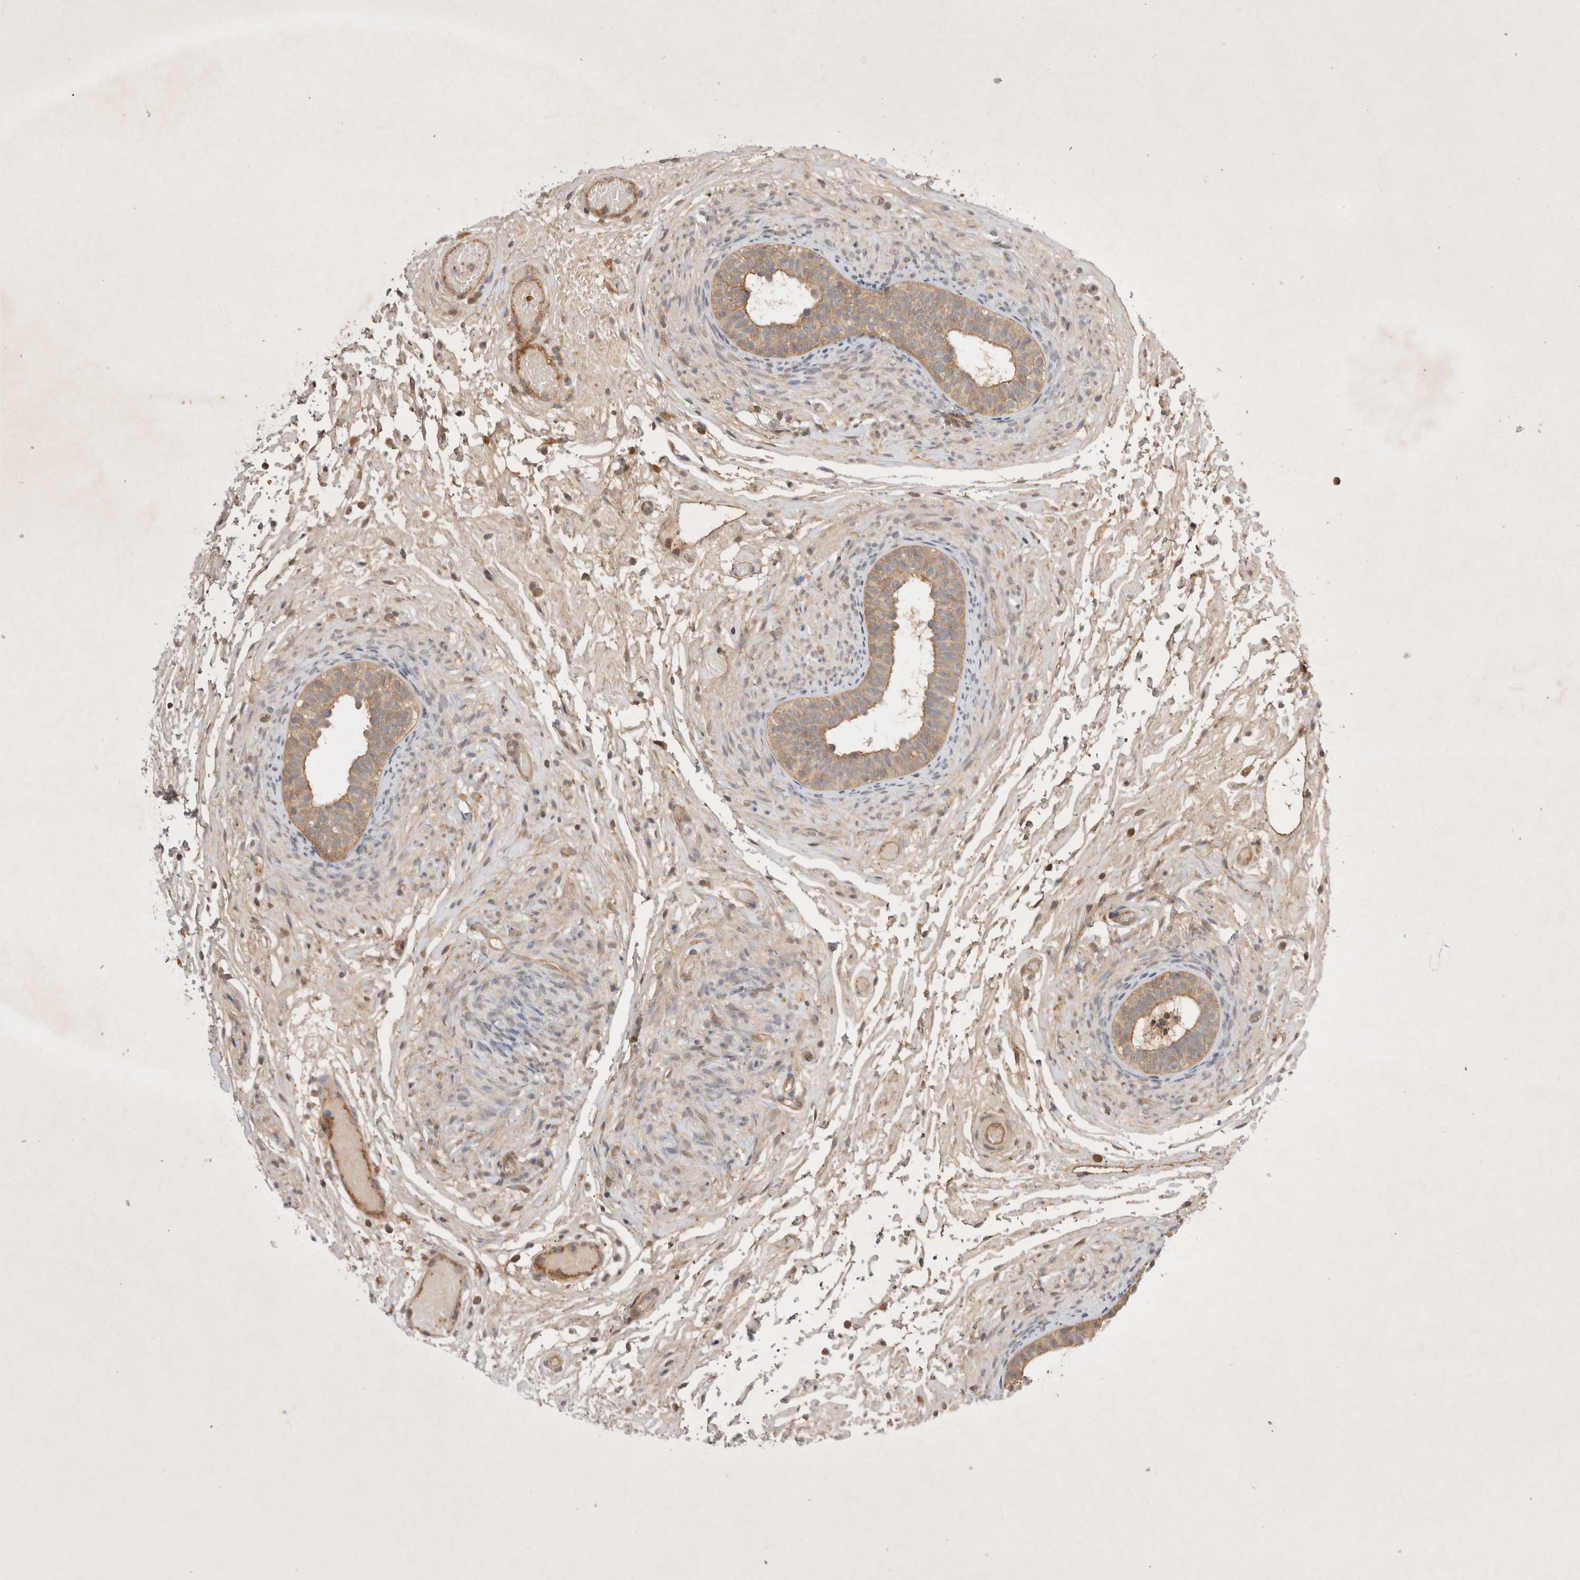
{"staining": {"intensity": "moderate", "quantity": ">75%", "location": "cytoplasmic/membranous"}, "tissue": "epididymis", "cell_type": "Glandular cells", "image_type": "normal", "snomed": [{"axis": "morphology", "description": "Normal tissue, NOS"}, {"axis": "topography", "description": "Epididymis"}], "caption": "Protein expression analysis of unremarkable epididymis shows moderate cytoplasmic/membranous expression in approximately >75% of glandular cells.", "gene": "YES1", "patient": {"sex": "male", "age": 5}}